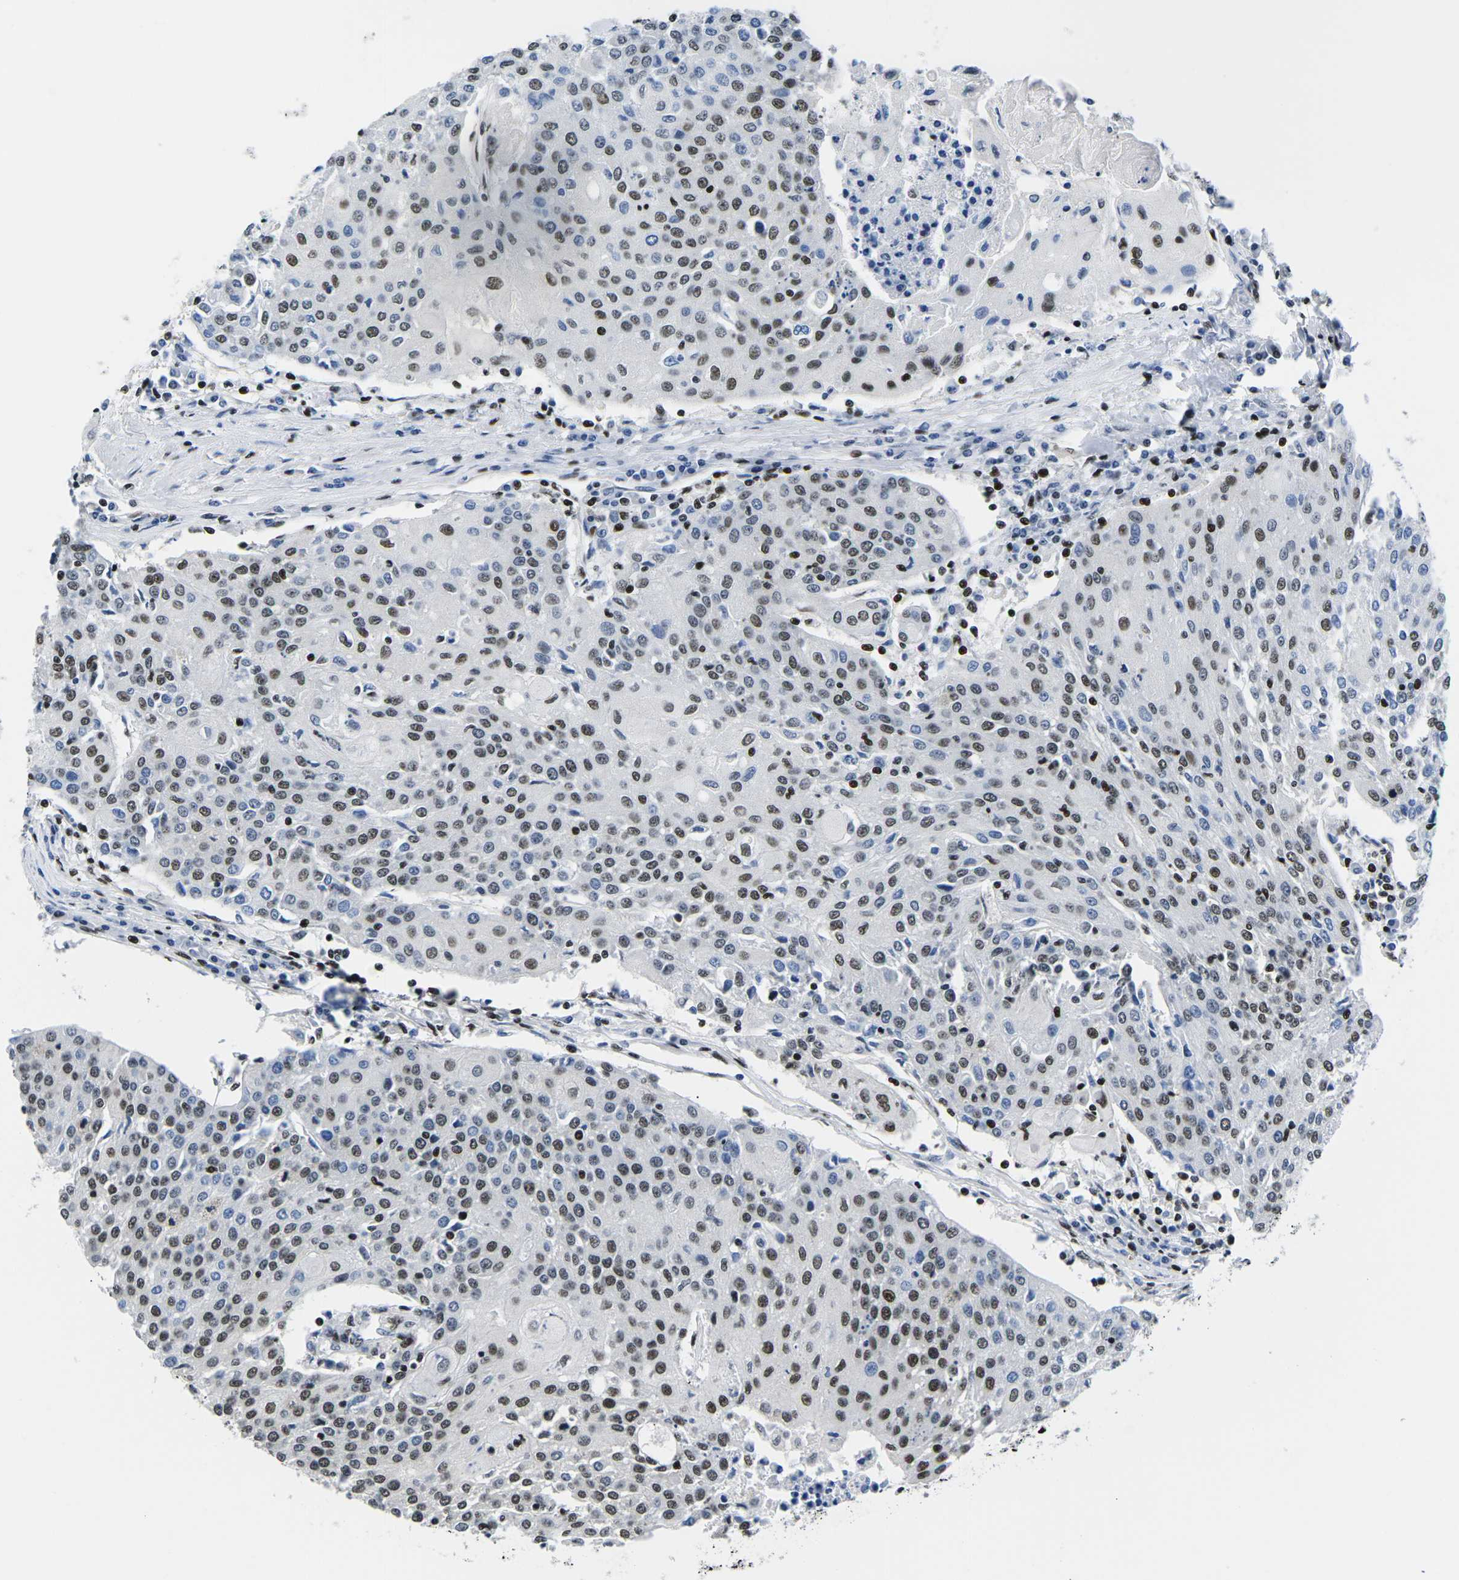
{"staining": {"intensity": "moderate", "quantity": "25%-75%", "location": "nuclear"}, "tissue": "urothelial cancer", "cell_type": "Tumor cells", "image_type": "cancer", "snomed": [{"axis": "morphology", "description": "Urothelial carcinoma, High grade"}, {"axis": "topography", "description": "Urinary bladder"}], "caption": "Tumor cells reveal medium levels of moderate nuclear staining in approximately 25%-75% of cells in urothelial cancer.", "gene": "ATF1", "patient": {"sex": "female", "age": 85}}